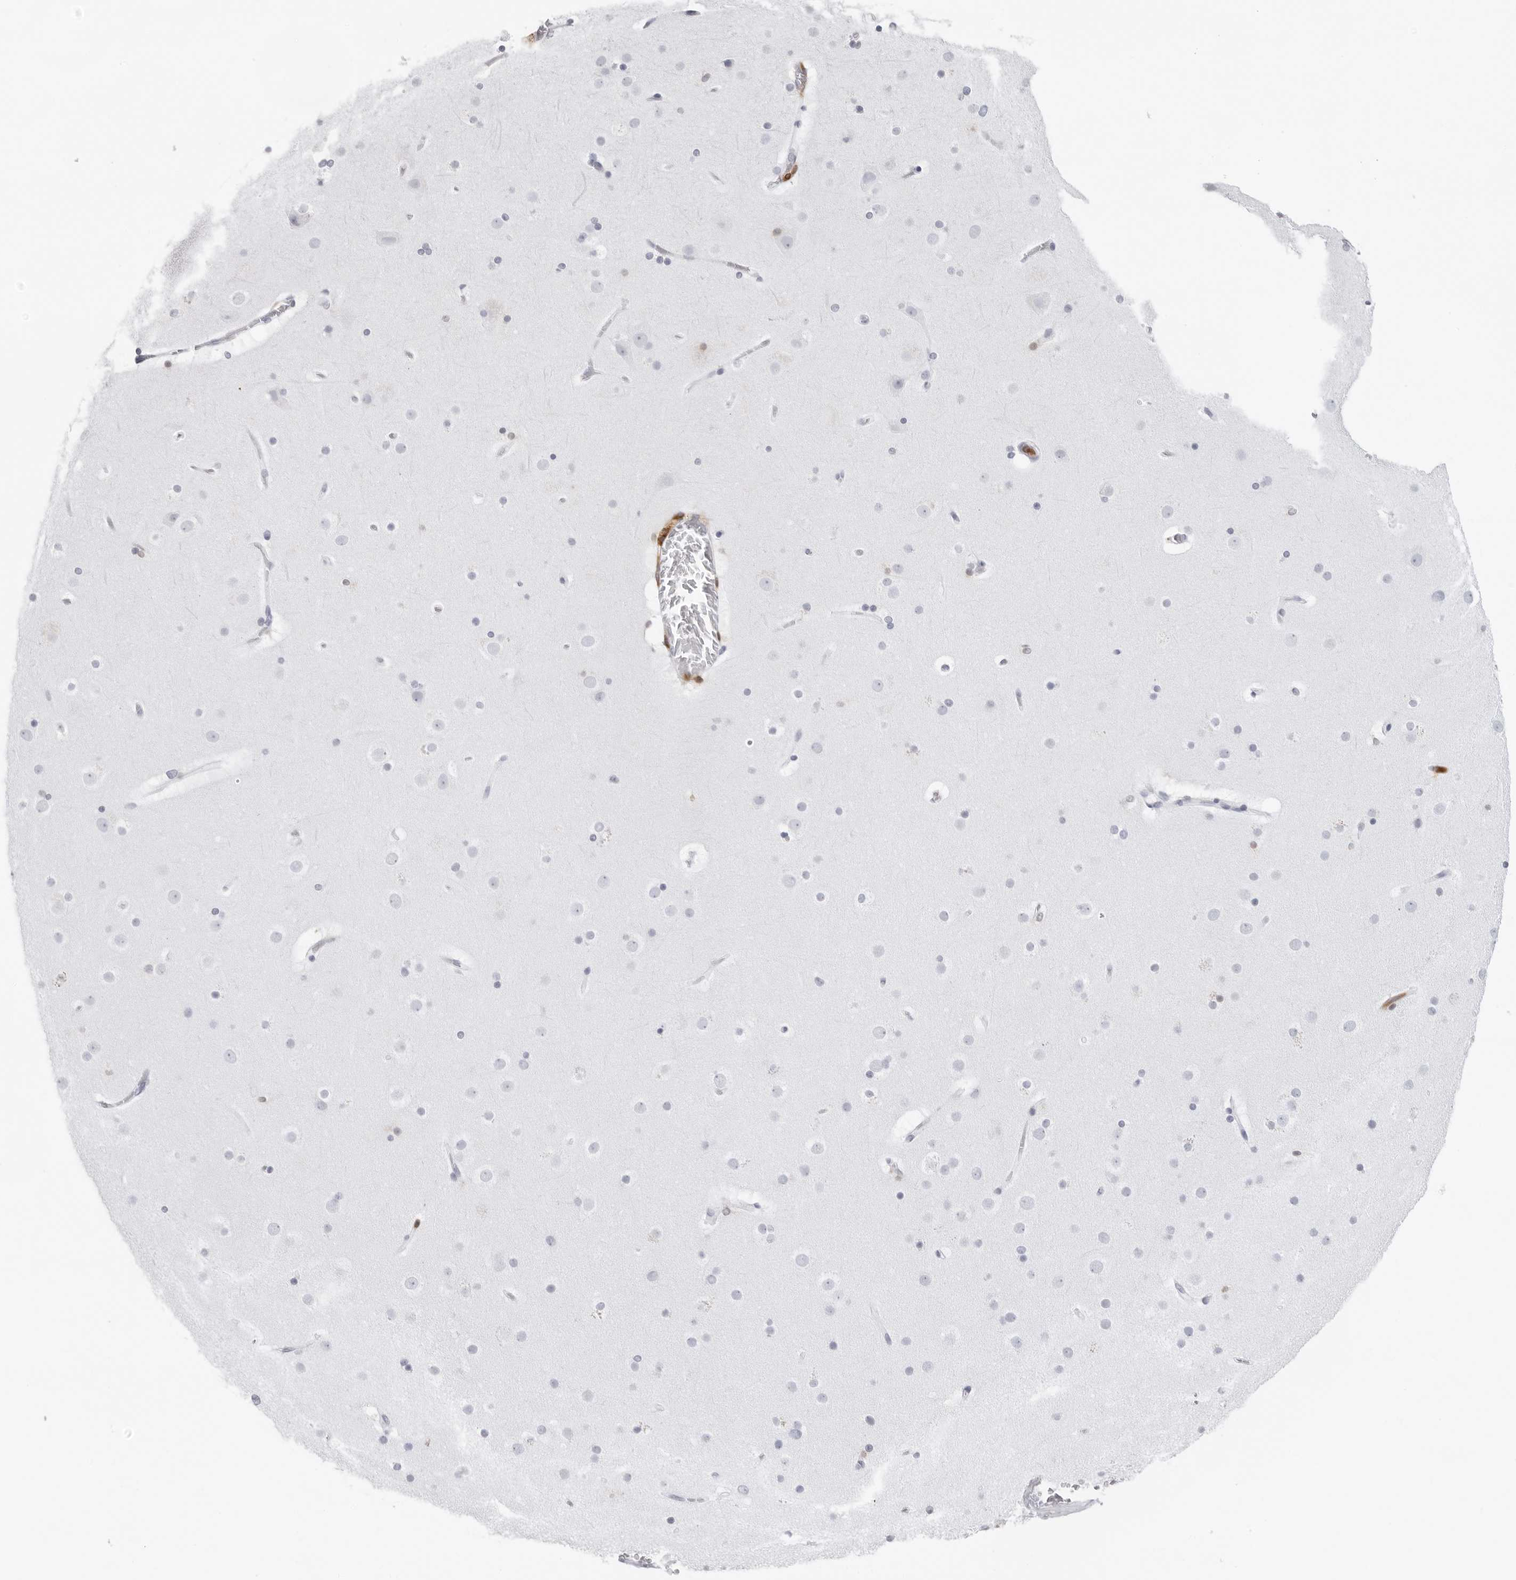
{"staining": {"intensity": "moderate", "quantity": "<25%", "location": "cytoplasmic/membranous"}, "tissue": "cerebral cortex", "cell_type": "Endothelial cells", "image_type": "normal", "snomed": [{"axis": "morphology", "description": "Normal tissue, NOS"}, {"axis": "topography", "description": "Cerebral cortex"}], "caption": "DAB (3,3'-diaminobenzidine) immunohistochemical staining of normal human cerebral cortex displays moderate cytoplasmic/membranous protein expression in about <25% of endothelial cells.", "gene": "FMNL1", "patient": {"sex": "male", "age": 57}}